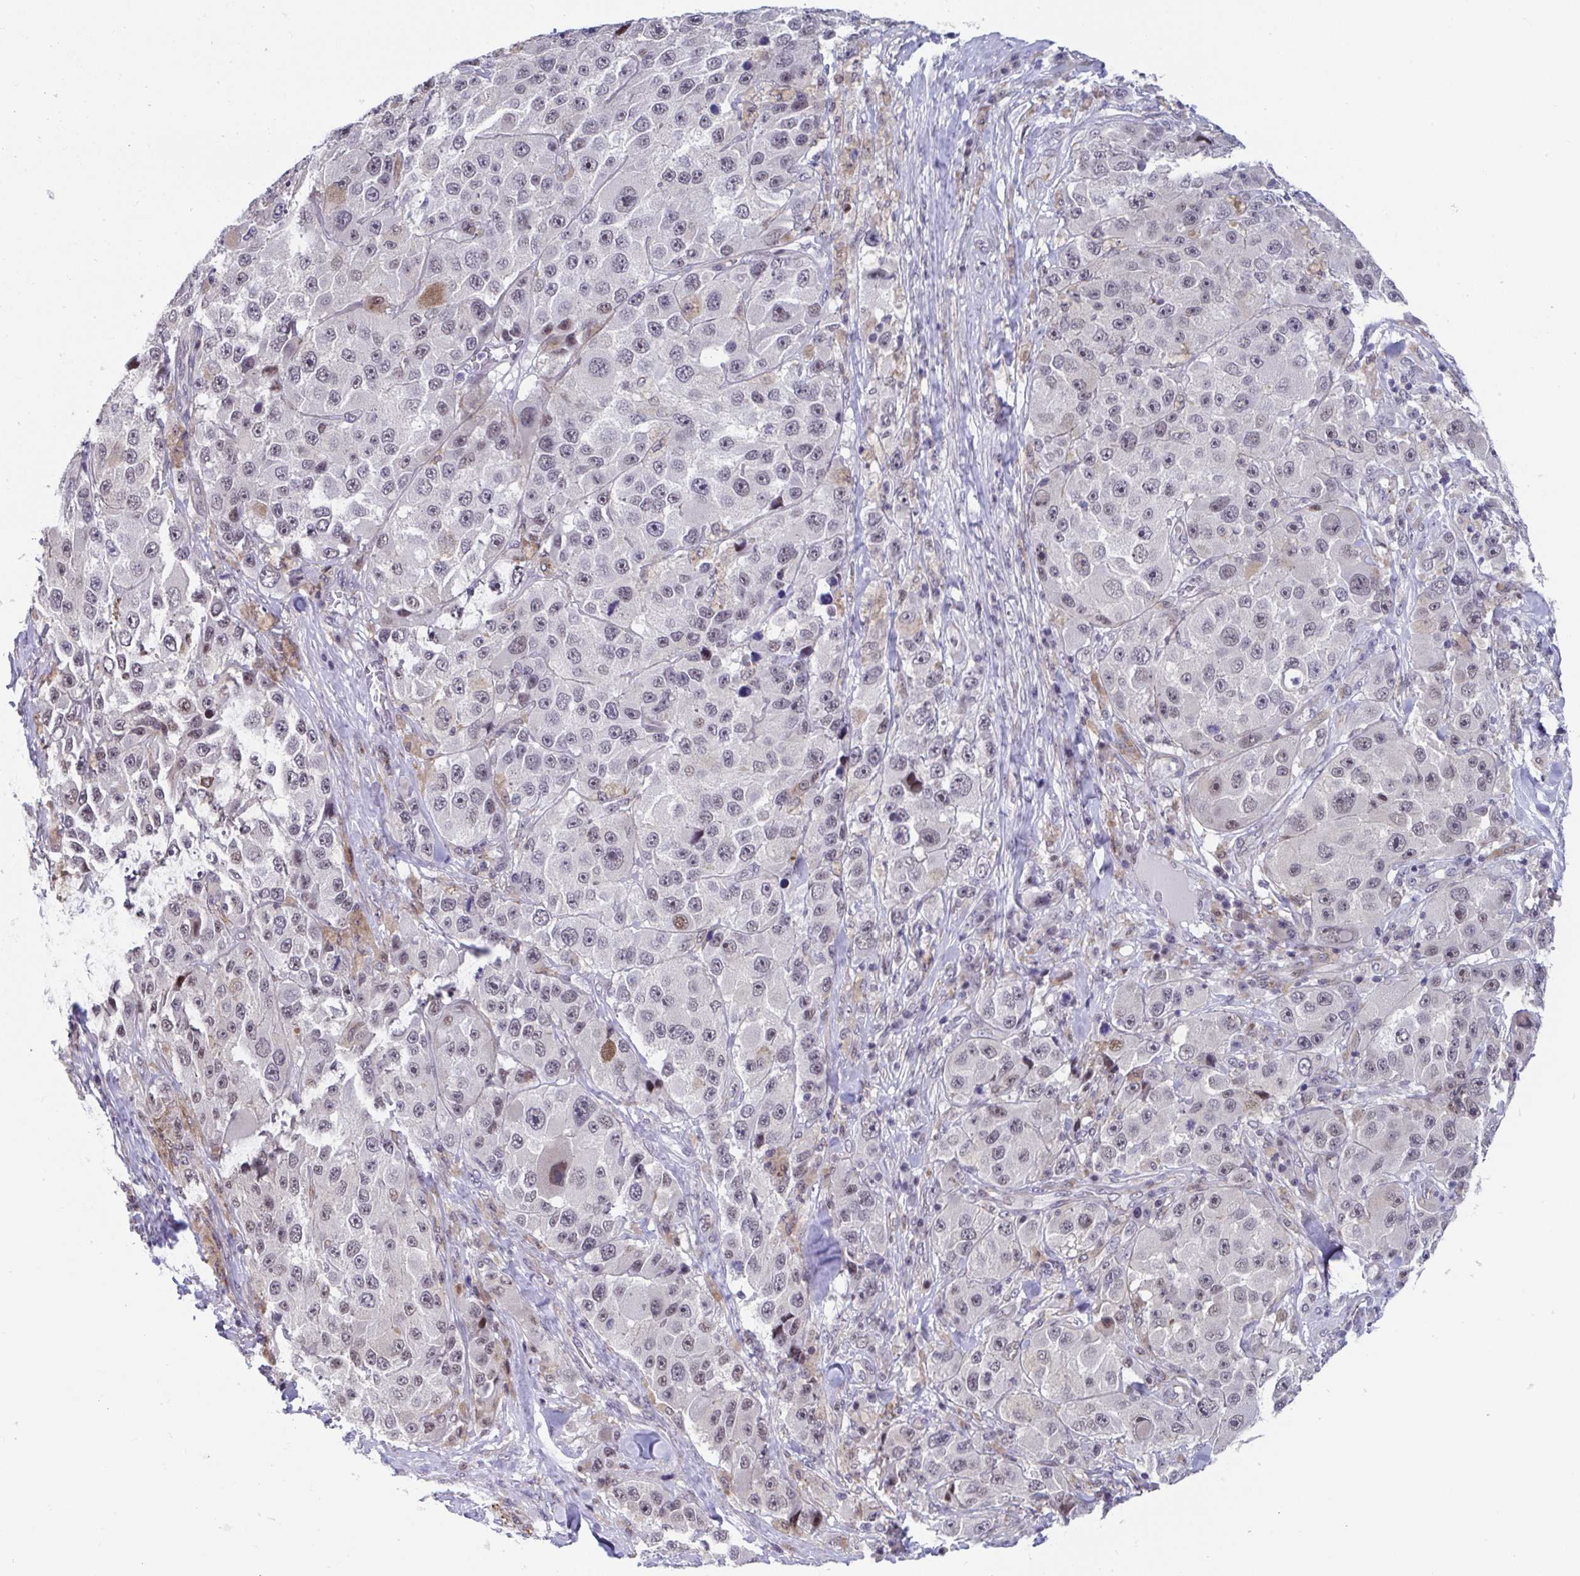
{"staining": {"intensity": "weak", "quantity": "25%-75%", "location": "nuclear"}, "tissue": "melanoma", "cell_type": "Tumor cells", "image_type": "cancer", "snomed": [{"axis": "morphology", "description": "Malignant melanoma, Metastatic site"}, {"axis": "topography", "description": "Lymph node"}], "caption": "Tumor cells exhibit low levels of weak nuclear expression in approximately 25%-75% of cells in human melanoma.", "gene": "WDR72", "patient": {"sex": "male", "age": 62}}